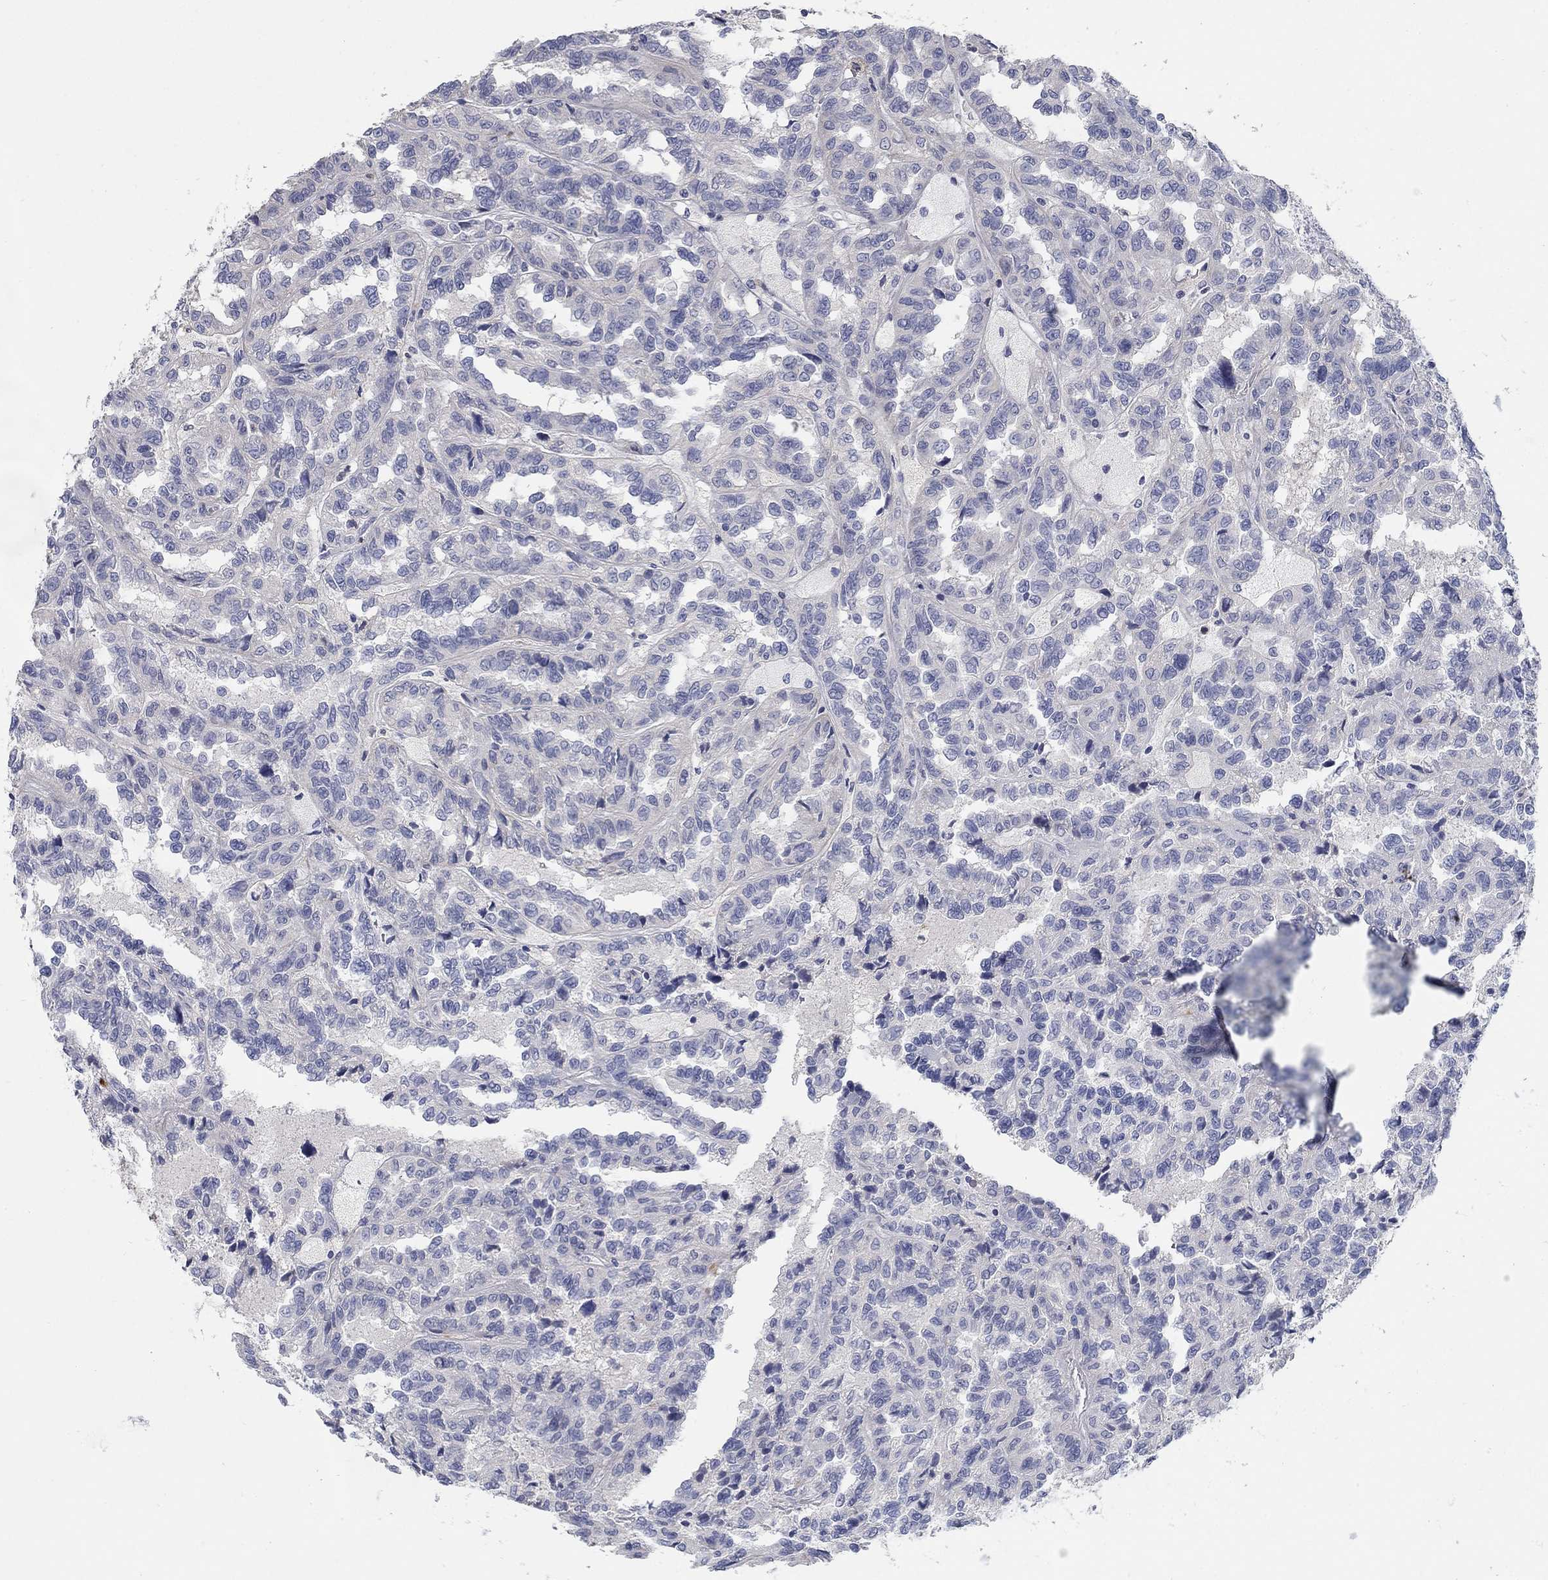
{"staining": {"intensity": "negative", "quantity": "none", "location": "none"}, "tissue": "renal cancer", "cell_type": "Tumor cells", "image_type": "cancer", "snomed": [{"axis": "morphology", "description": "Adenocarcinoma, NOS"}, {"axis": "topography", "description": "Kidney"}], "caption": "An immunohistochemistry histopathology image of renal cancer is shown. There is no staining in tumor cells of renal cancer. Nuclei are stained in blue.", "gene": "TMEM249", "patient": {"sex": "male", "age": 79}}